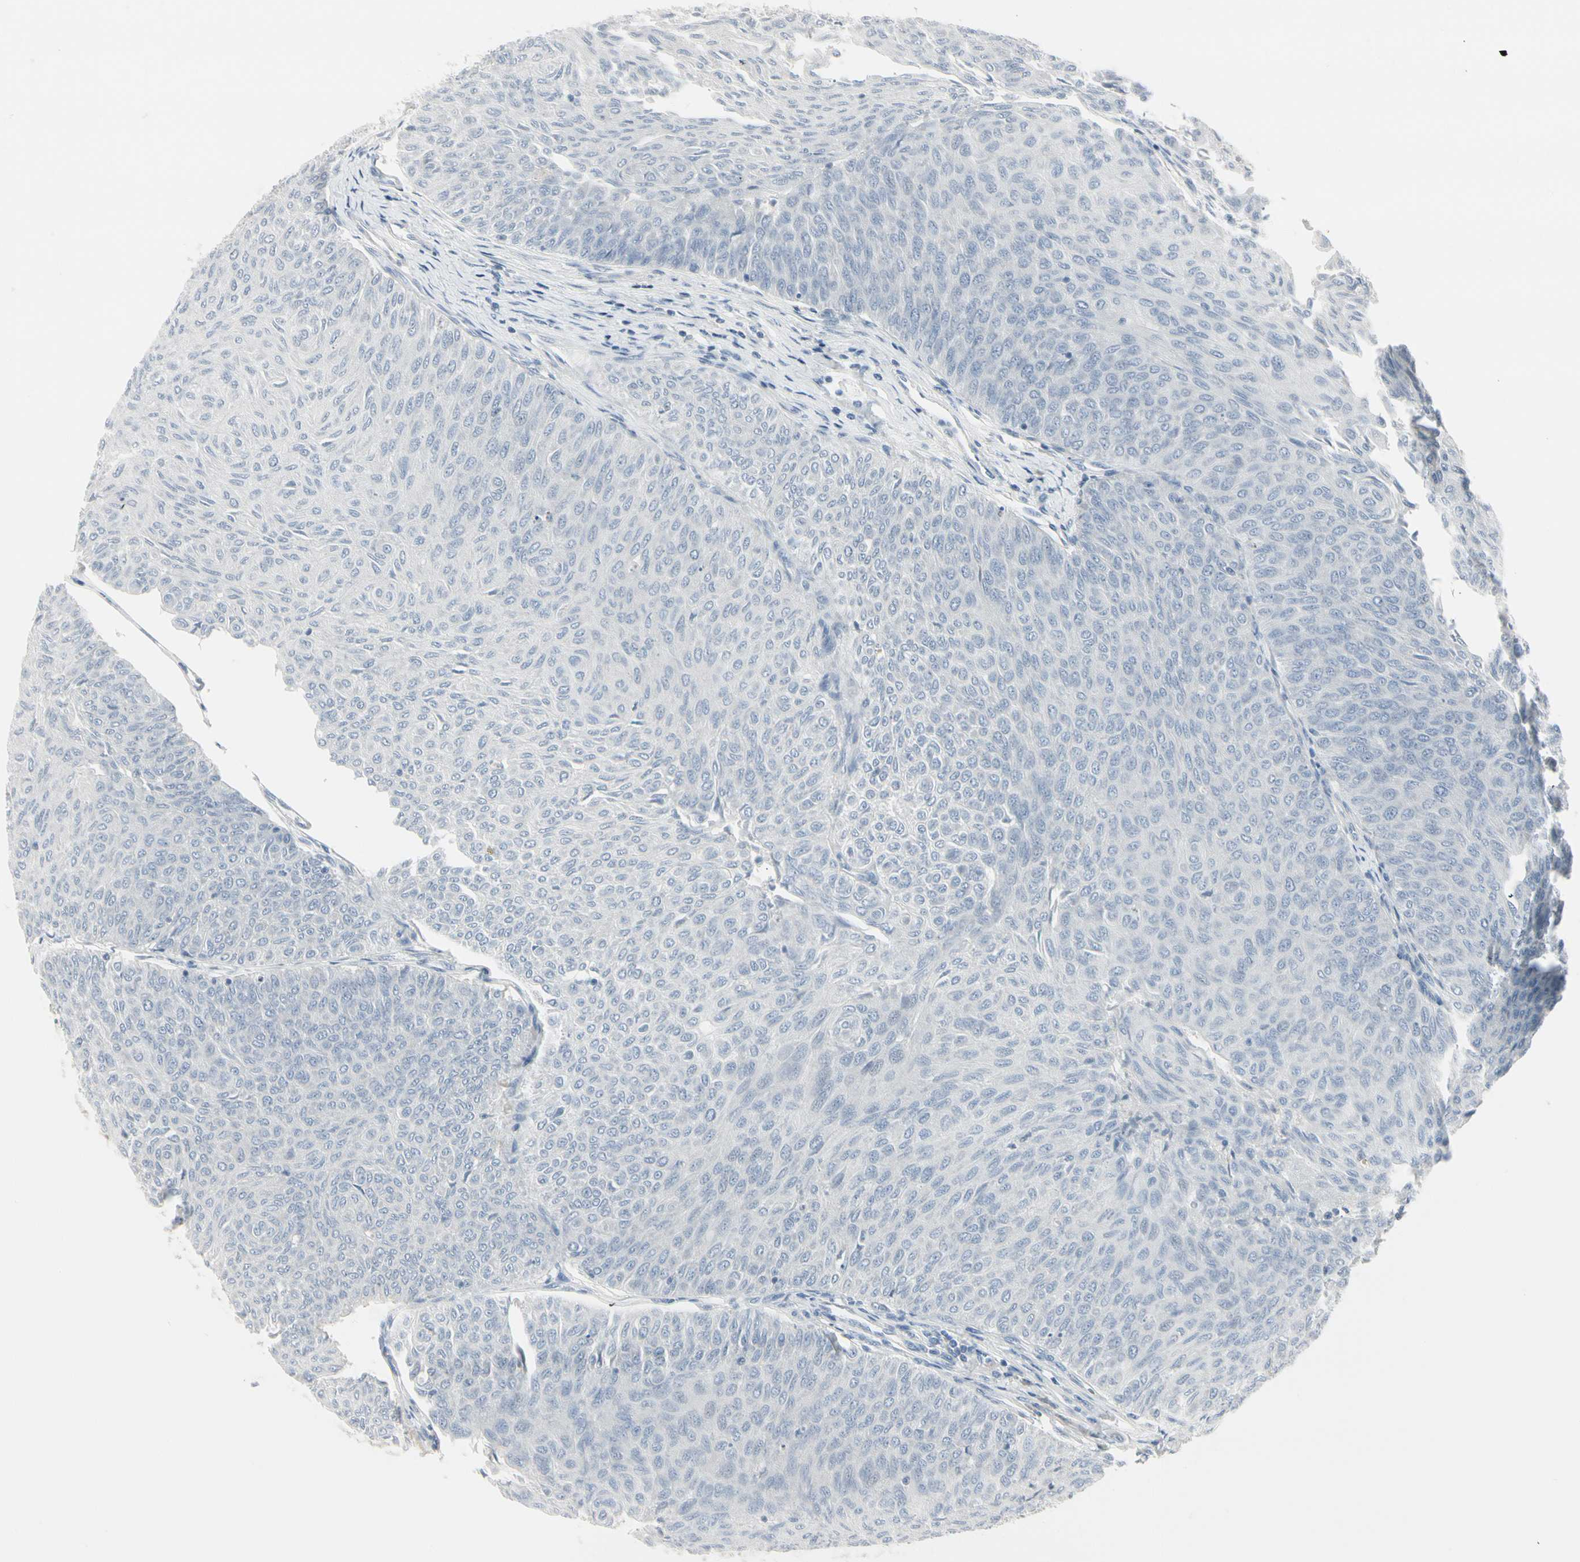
{"staining": {"intensity": "negative", "quantity": "none", "location": "none"}, "tissue": "urothelial cancer", "cell_type": "Tumor cells", "image_type": "cancer", "snomed": [{"axis": "morphology", "description": "Urothelial carcinoma, Low grade"}, {"axis": "topography", "description": "Urinary bladder"}], "caption": "High magnification brightfield microscopy of low-grade urothelial carcinoma stained with DAB (brown) and counterstained with hematoxylin (blue): tumor cells show no significant expression. The staining is performed using DAB brown chromogen with nuclei counter-stained in using hematoxylin.", "gene": "DMPK", "patient": {"sex": "male", "age": 78}}